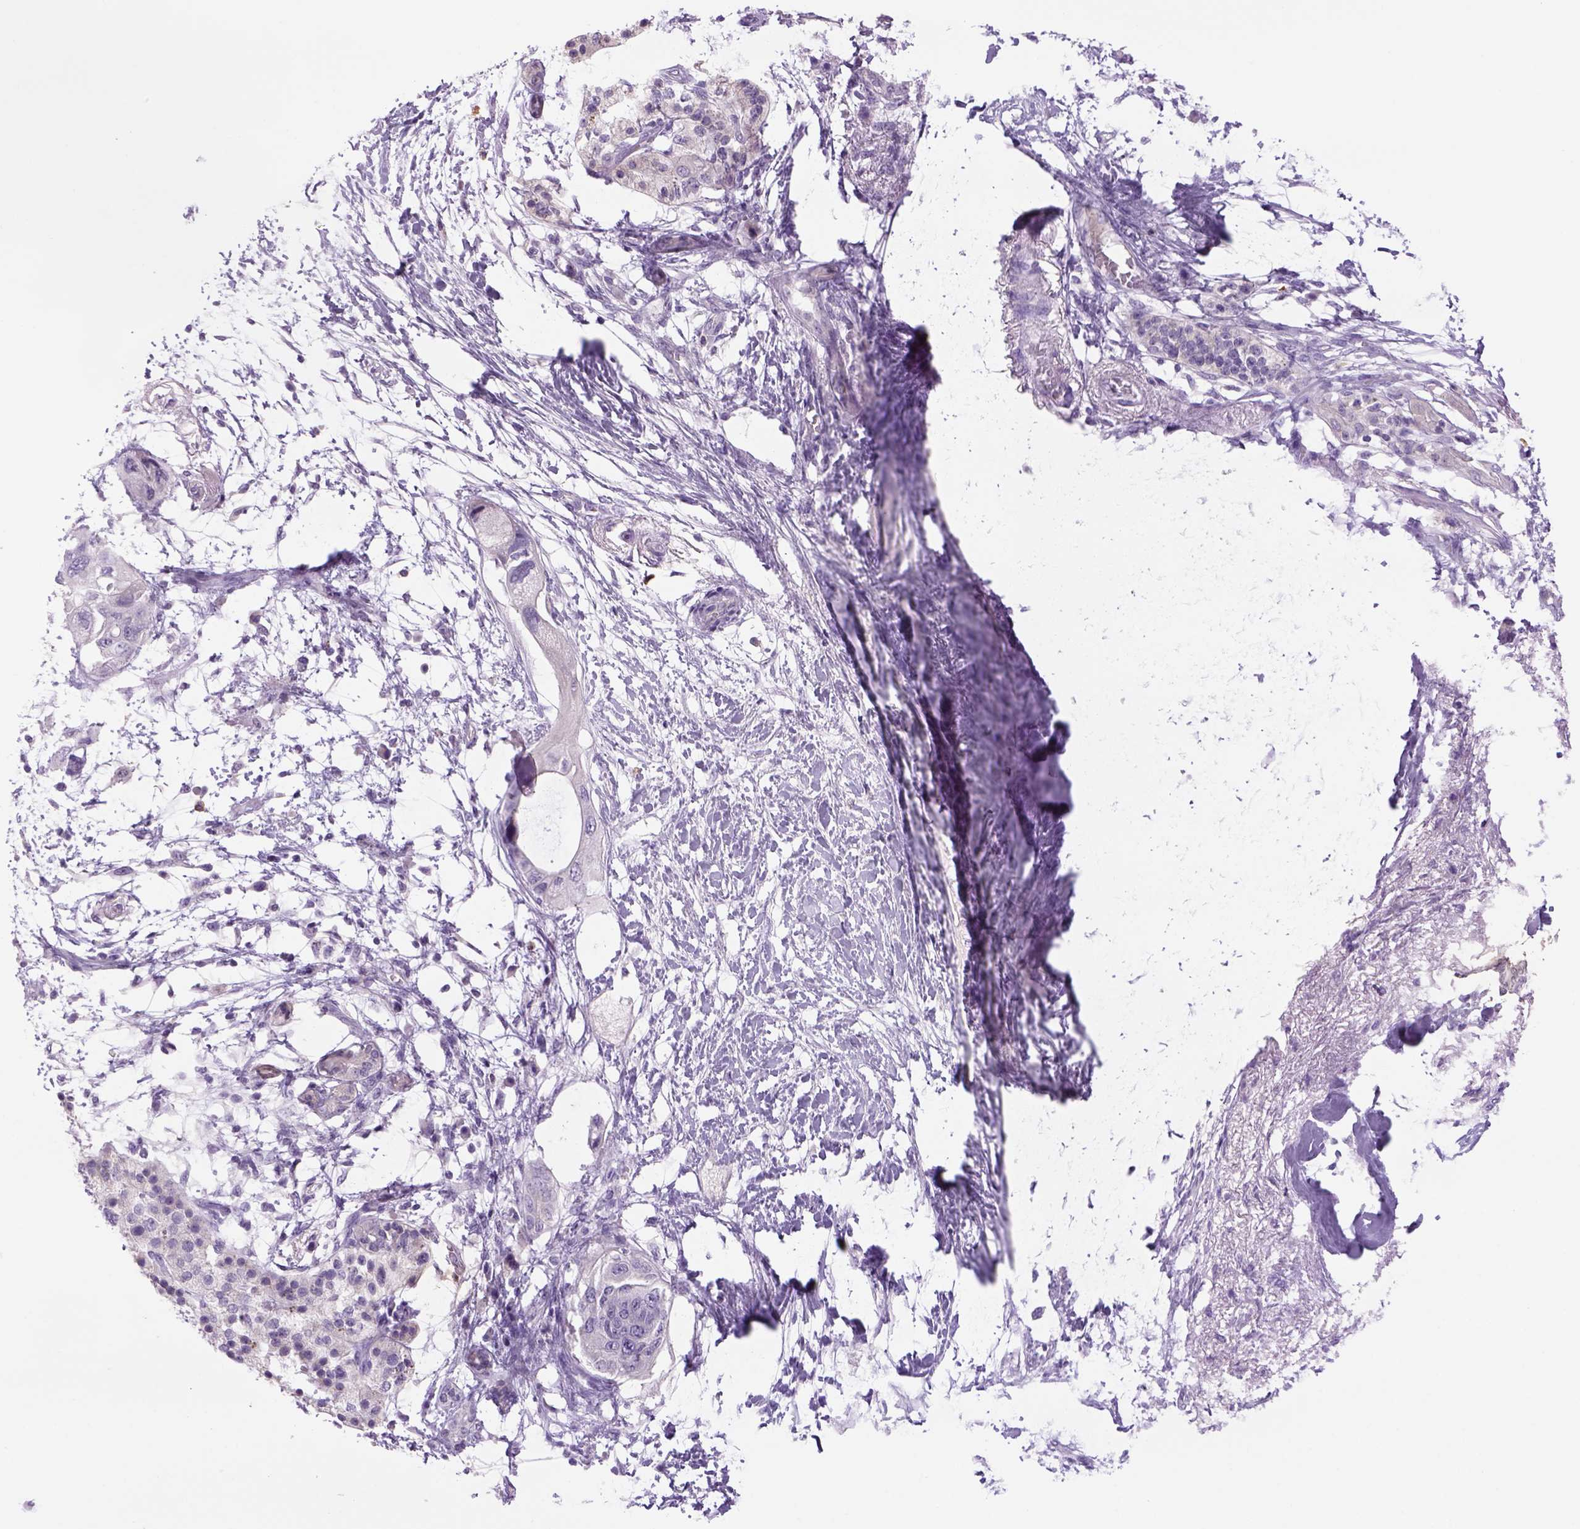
{"staining": {"intensity": "negative", "quantity": "none", "location": "none"}, "tissue": "pancreatic cancer", "cell_type": "Tumor cells", "image_type": "cancer", "snomed": [{"axis": "morphology", "description": "Adenocarcinoma, NOS"}, {"axis": "topography", "description": "Pancreas"}], "caption": "High power microscopy photomicrograph of an IHC image of pancreatic cancer, revealing no significant positivity in tumor cells.", "gene": "DBH", "patient": {"sex": "female", "age": 72}}